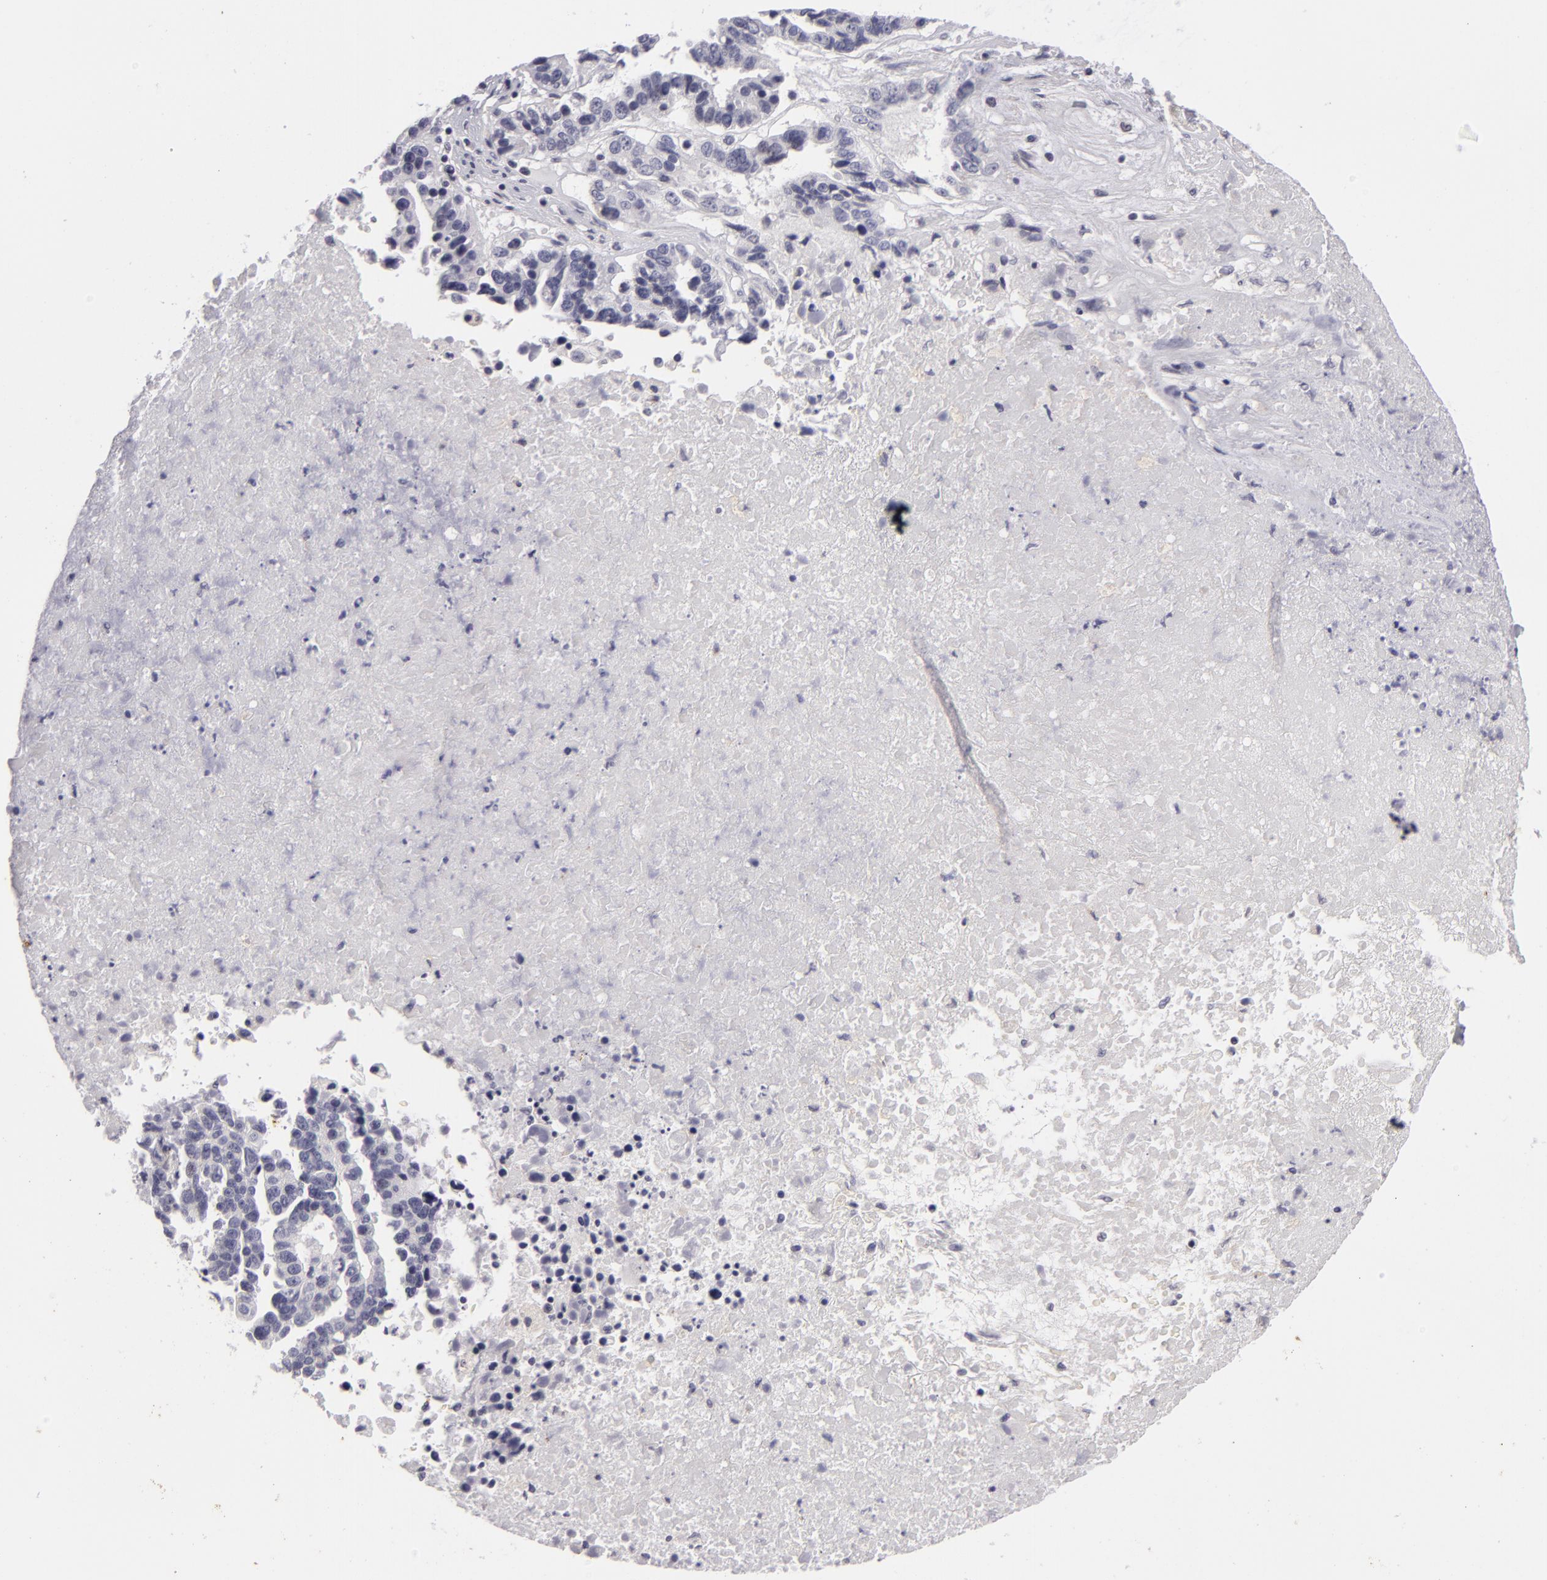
{"staining": {"intensity": "negative", "quantity": "none", "location": "none"}, "tissue": "ovarian cancer", "cell_type": "Tumor cells", "image_type": "cancer", "snomed": [{"axis": "morphology", "description": "Carcinoma, endometroid"}, {"axis": "morphology", "description": "Cystadenocarcinoma, serous, NOS"}, {"axis": "topography", "description": "Ovary"}], "caption": "Ovarian endometroid carcinoma was stained to show a protein in brown. There is no significant staining in tumor cells.", "gene": "NLGN4X", "patient": {"sex": "female", "age": 45}}